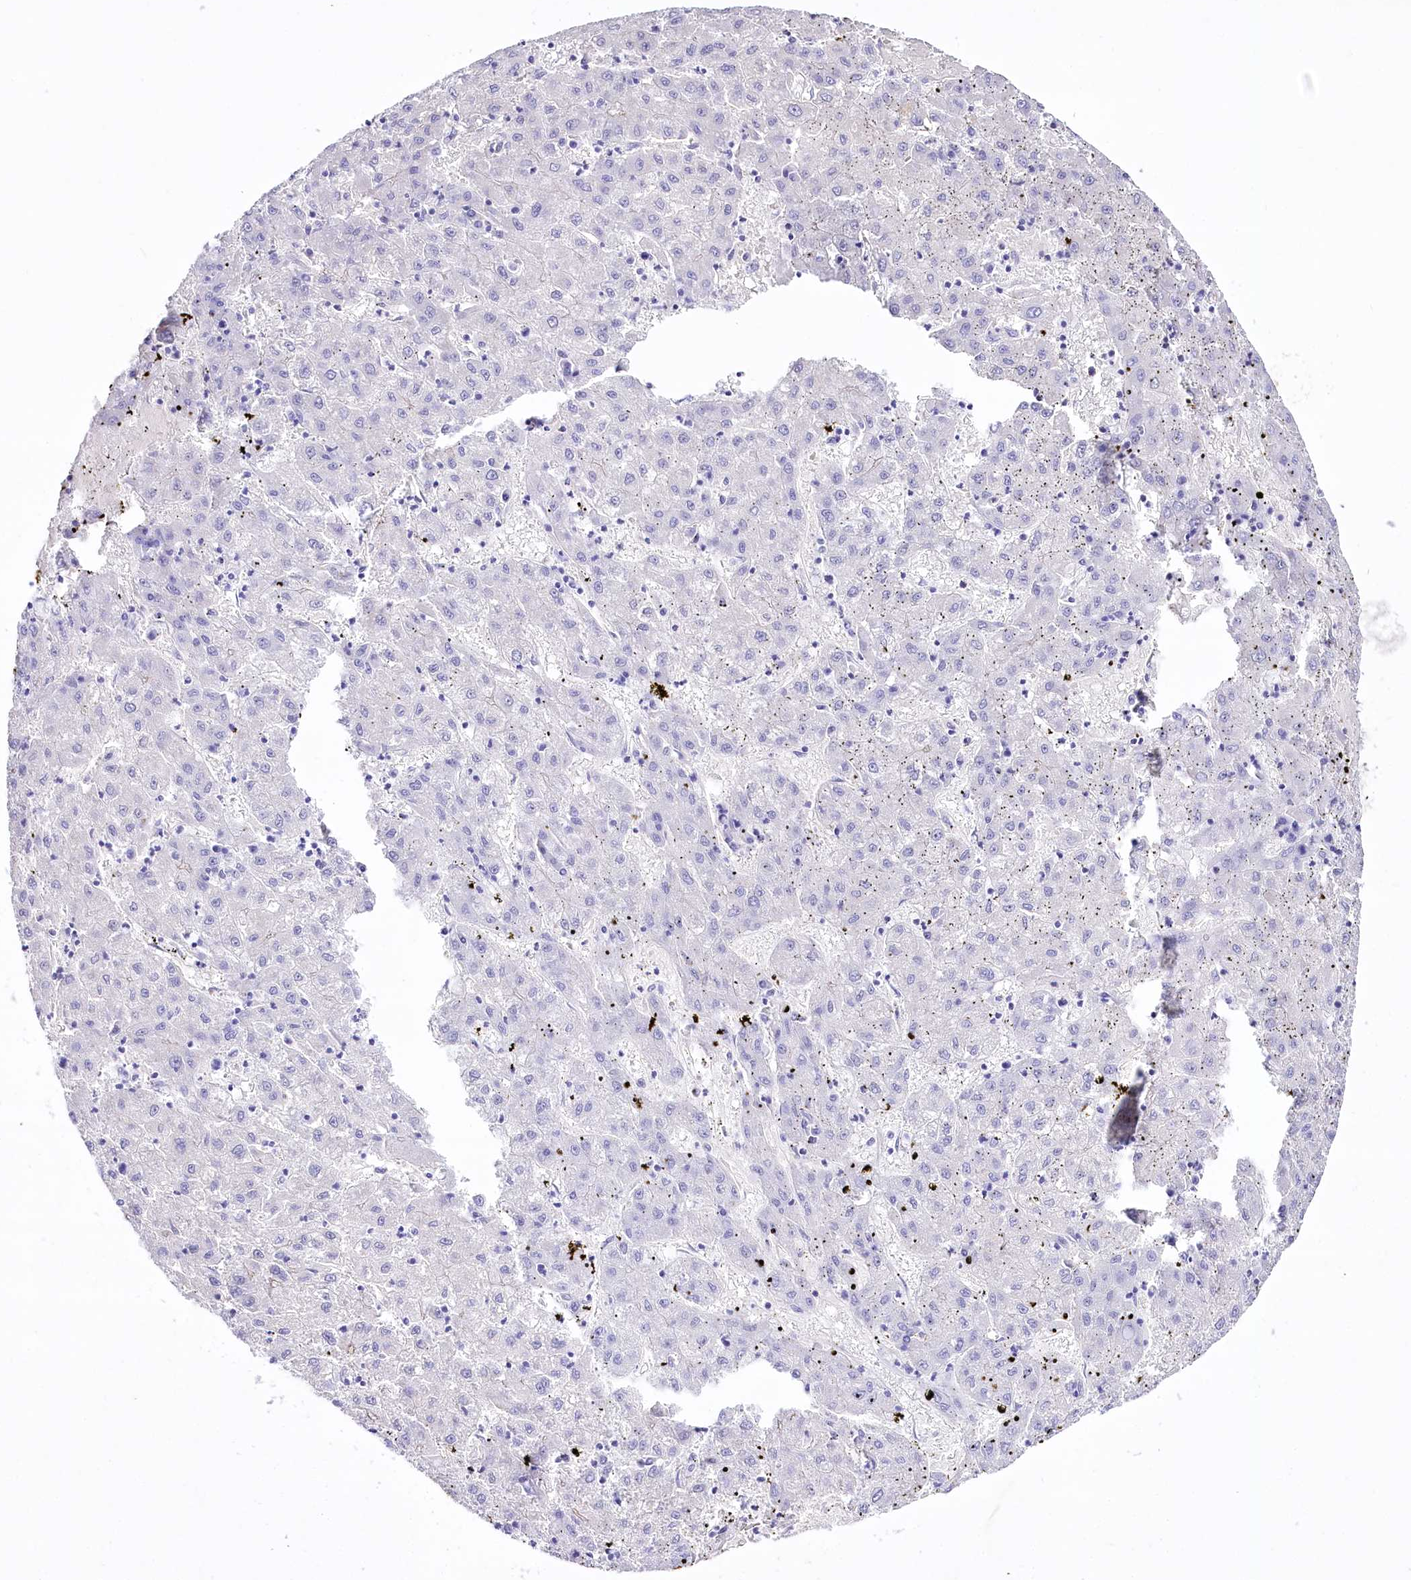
{"staining": {"intensity": "negative", "quantity": "none", "location": "none"}, "tissue": "liver cancer", "cell_type": "Tumor cells", "image_type": "cancer", "snomed": [{"axis": "morphology", "description": "Carcinoma, Hepatocellular, NOS"}, {"axis": "topography", "description": "Liver"}], "caption": "Human liver cancer (hepatocellular carcinoma) stained for a protein using IHC reveals no staining in tumor cells.", "gene": "LRRC34", "patient": {"sex": "male", "age": 72}}